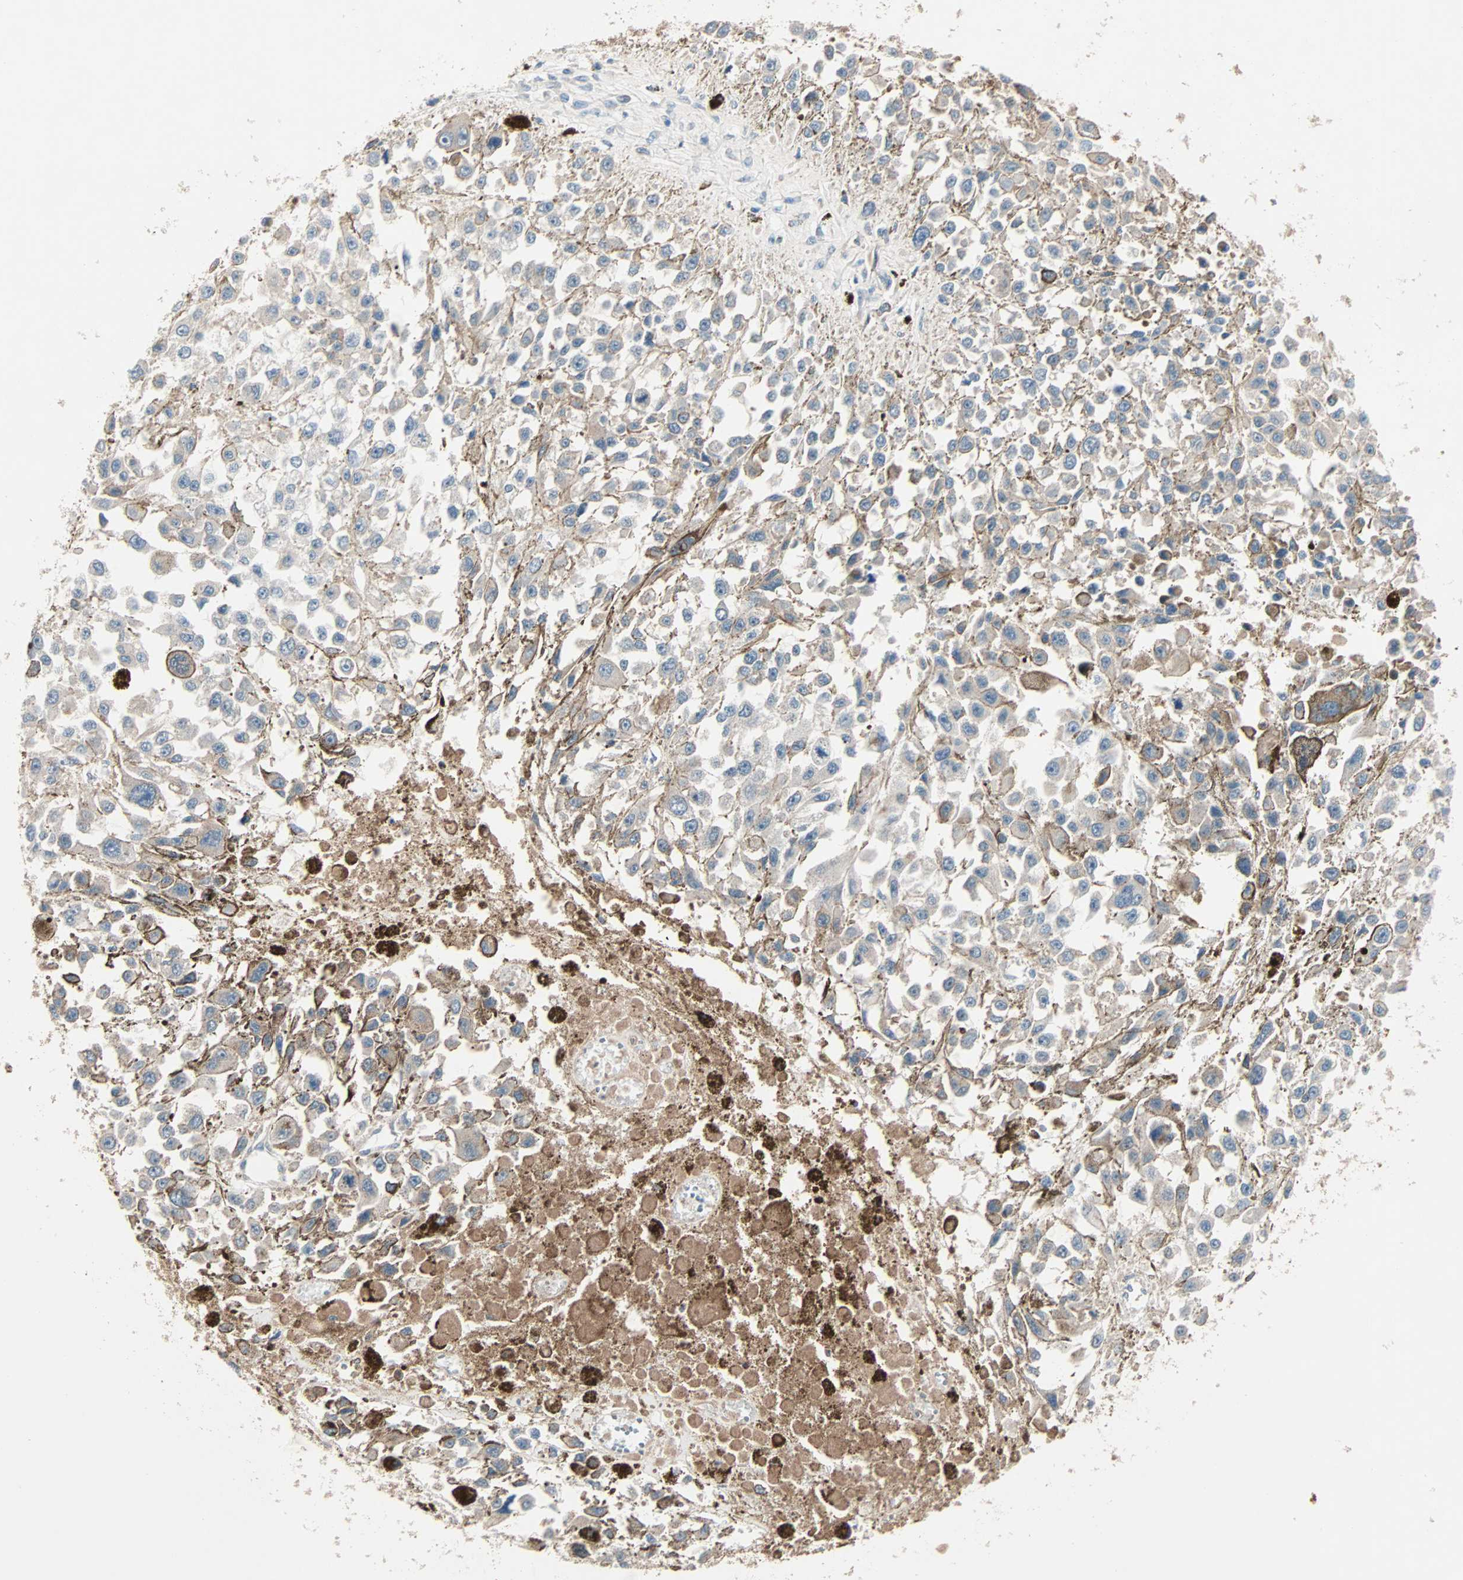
{"staining": {"intensity": "weak", "quantity": "<25%", "location": "cytoplasmic/membranous"}, "tissue": "melanoma", "cell_type": "Tumor cells", "image_type": "cancer", "snomed": [{"axis": "morphology", "description": "Malignant melanoma, Metastatic site"}, {"axis": "topography", "description": "Lymph node"}], "caption": "Tumor cells are negative for protein expression in human melanoma.", "gene": "CAD", "patient": {"sex": "male", "age": 59}}